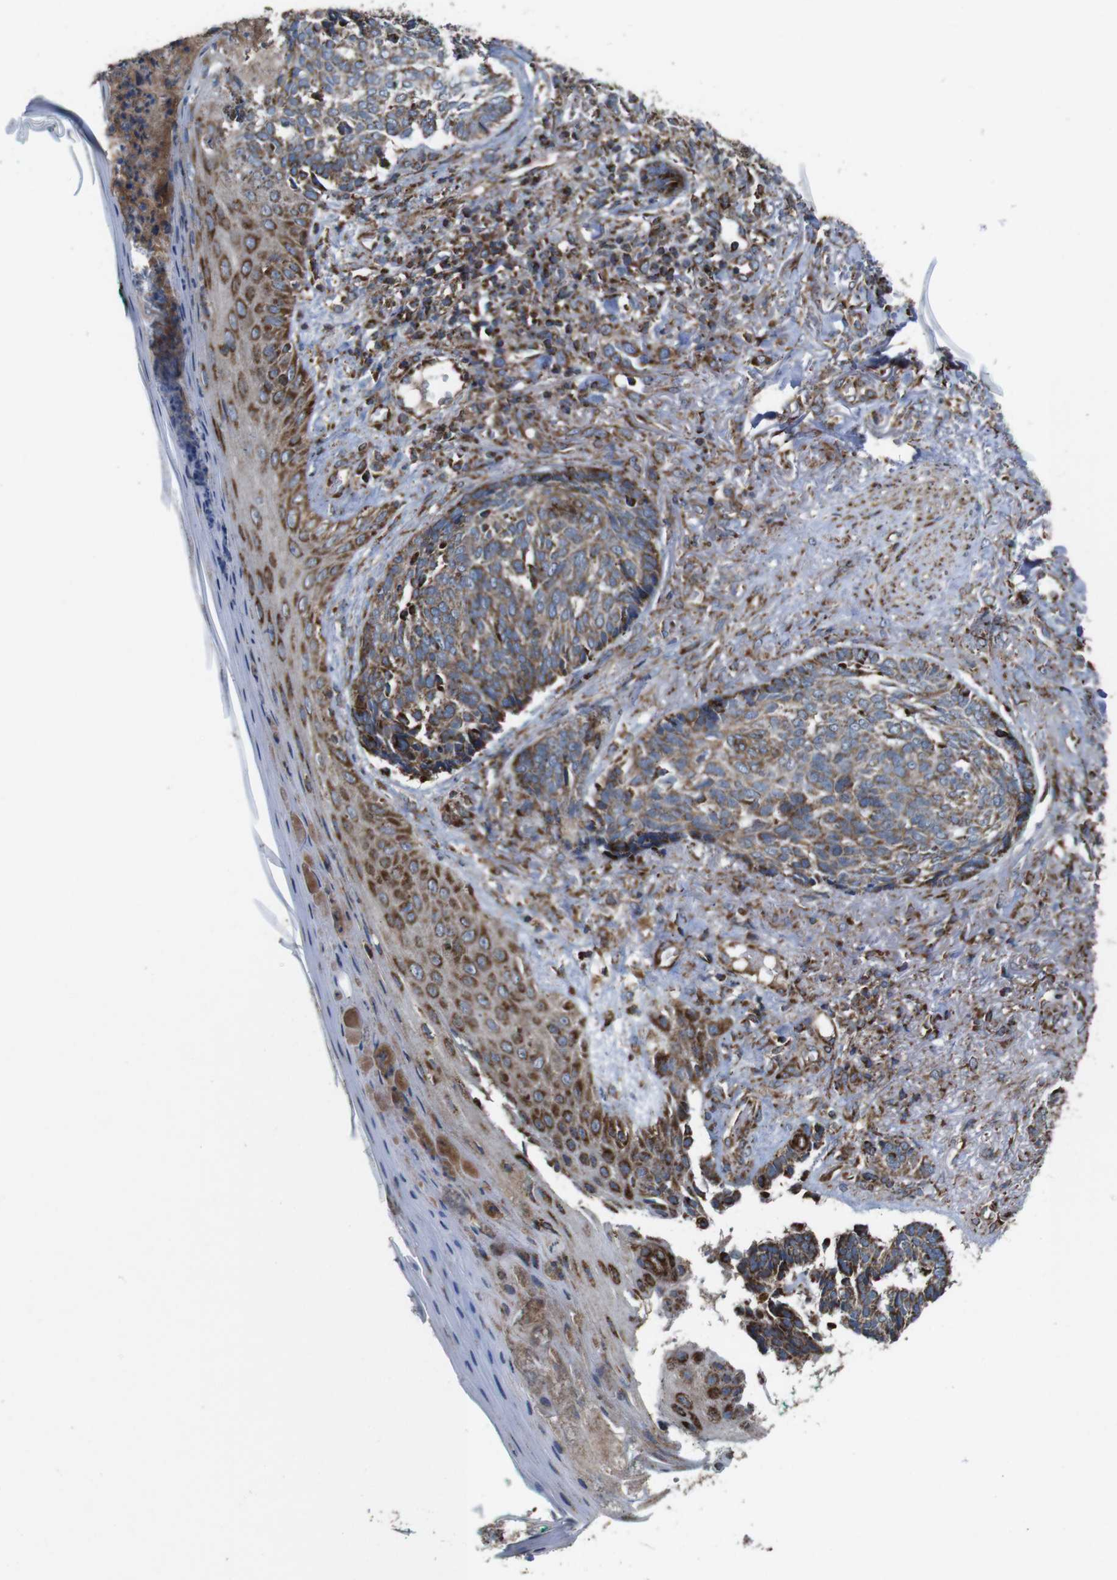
{"staining": {"intensity": "weak", "quantity": "25%-75%", "location": "cytoplasmic/membranous"}, "tissue": "skin cancer", "cell_type": "Tumor cells", "image_type": "cancer", "snomed": [{"axis": "morphology", "description": "Basal cell carcinoma"}, {"axis": "topography", "description": "Skin"}], "caption": "A micrograph showing weak cytoplasmic/membranous expression in about 25%-75% of tumor cells in skin cancer, as visualized by brown immunohistochemical staining.", "gene": "HK1", "patient": {"sex": "male", "age": 43}}